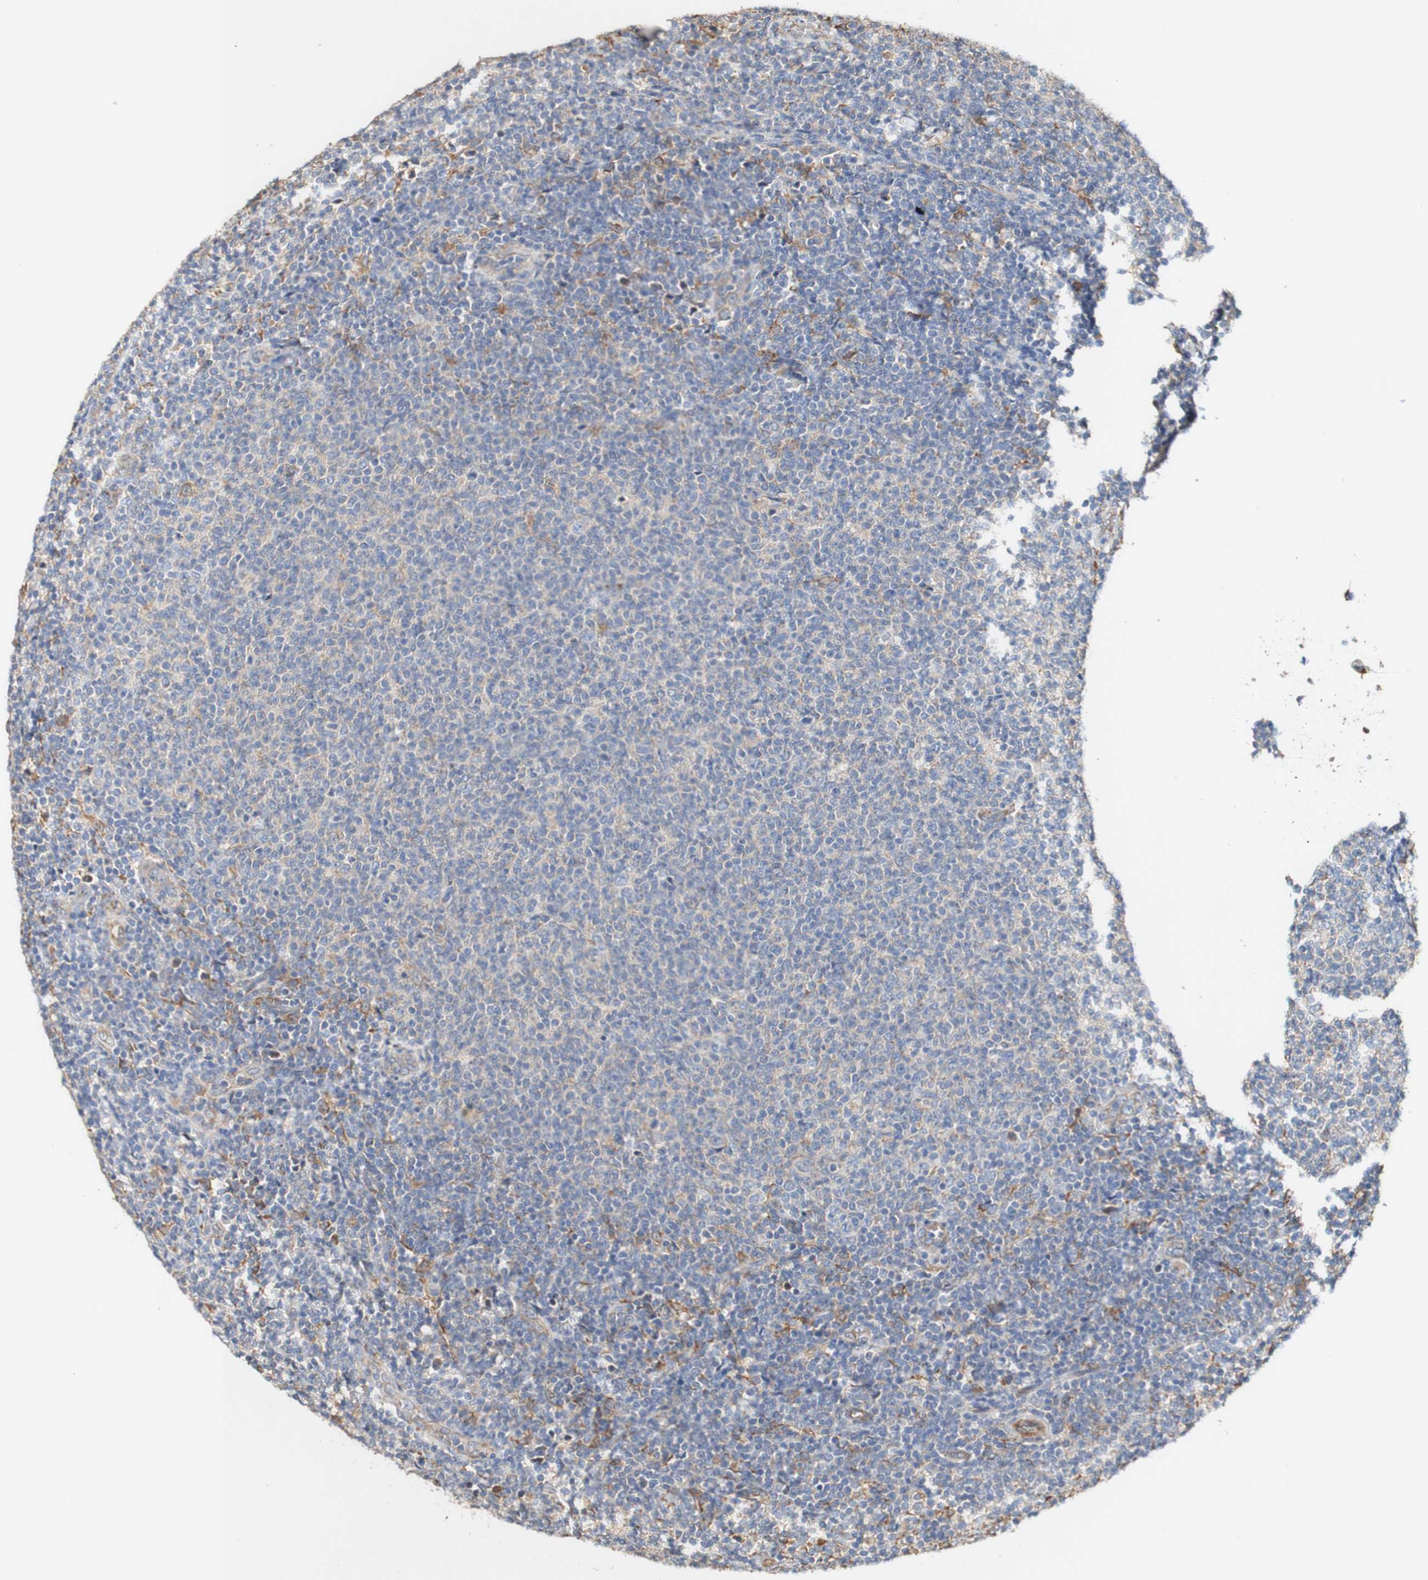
{"staining": {"intensity": "negative", "quantity": "none", "location": "none"}, "tissue": "lymphoma", "cell_type": "Tumor cells", "image_type": "cancer", "snomed": [{"axis": "morphology", "description": "Malignant lymphoma, non-Hodgkin's type, Low grade"}, {"axis": "topography", "description": "Lymph node"}], "caption": "Immunohistochemistry photomicrograph of neoplastic tissue: low-grade malignant lymphoma, non-Hodgkin's type stained with DAB reveals no significant protein positivity in tumor cells. (Stains: DAB (3,3'-diaminobenzidine) immunohistochemistry with hematoxylin counter stain, Microscopy: brightfield microscopy at high magnification).", "gene": "EIF2AK4", "patient": {"sex": "male", "age": 66}}